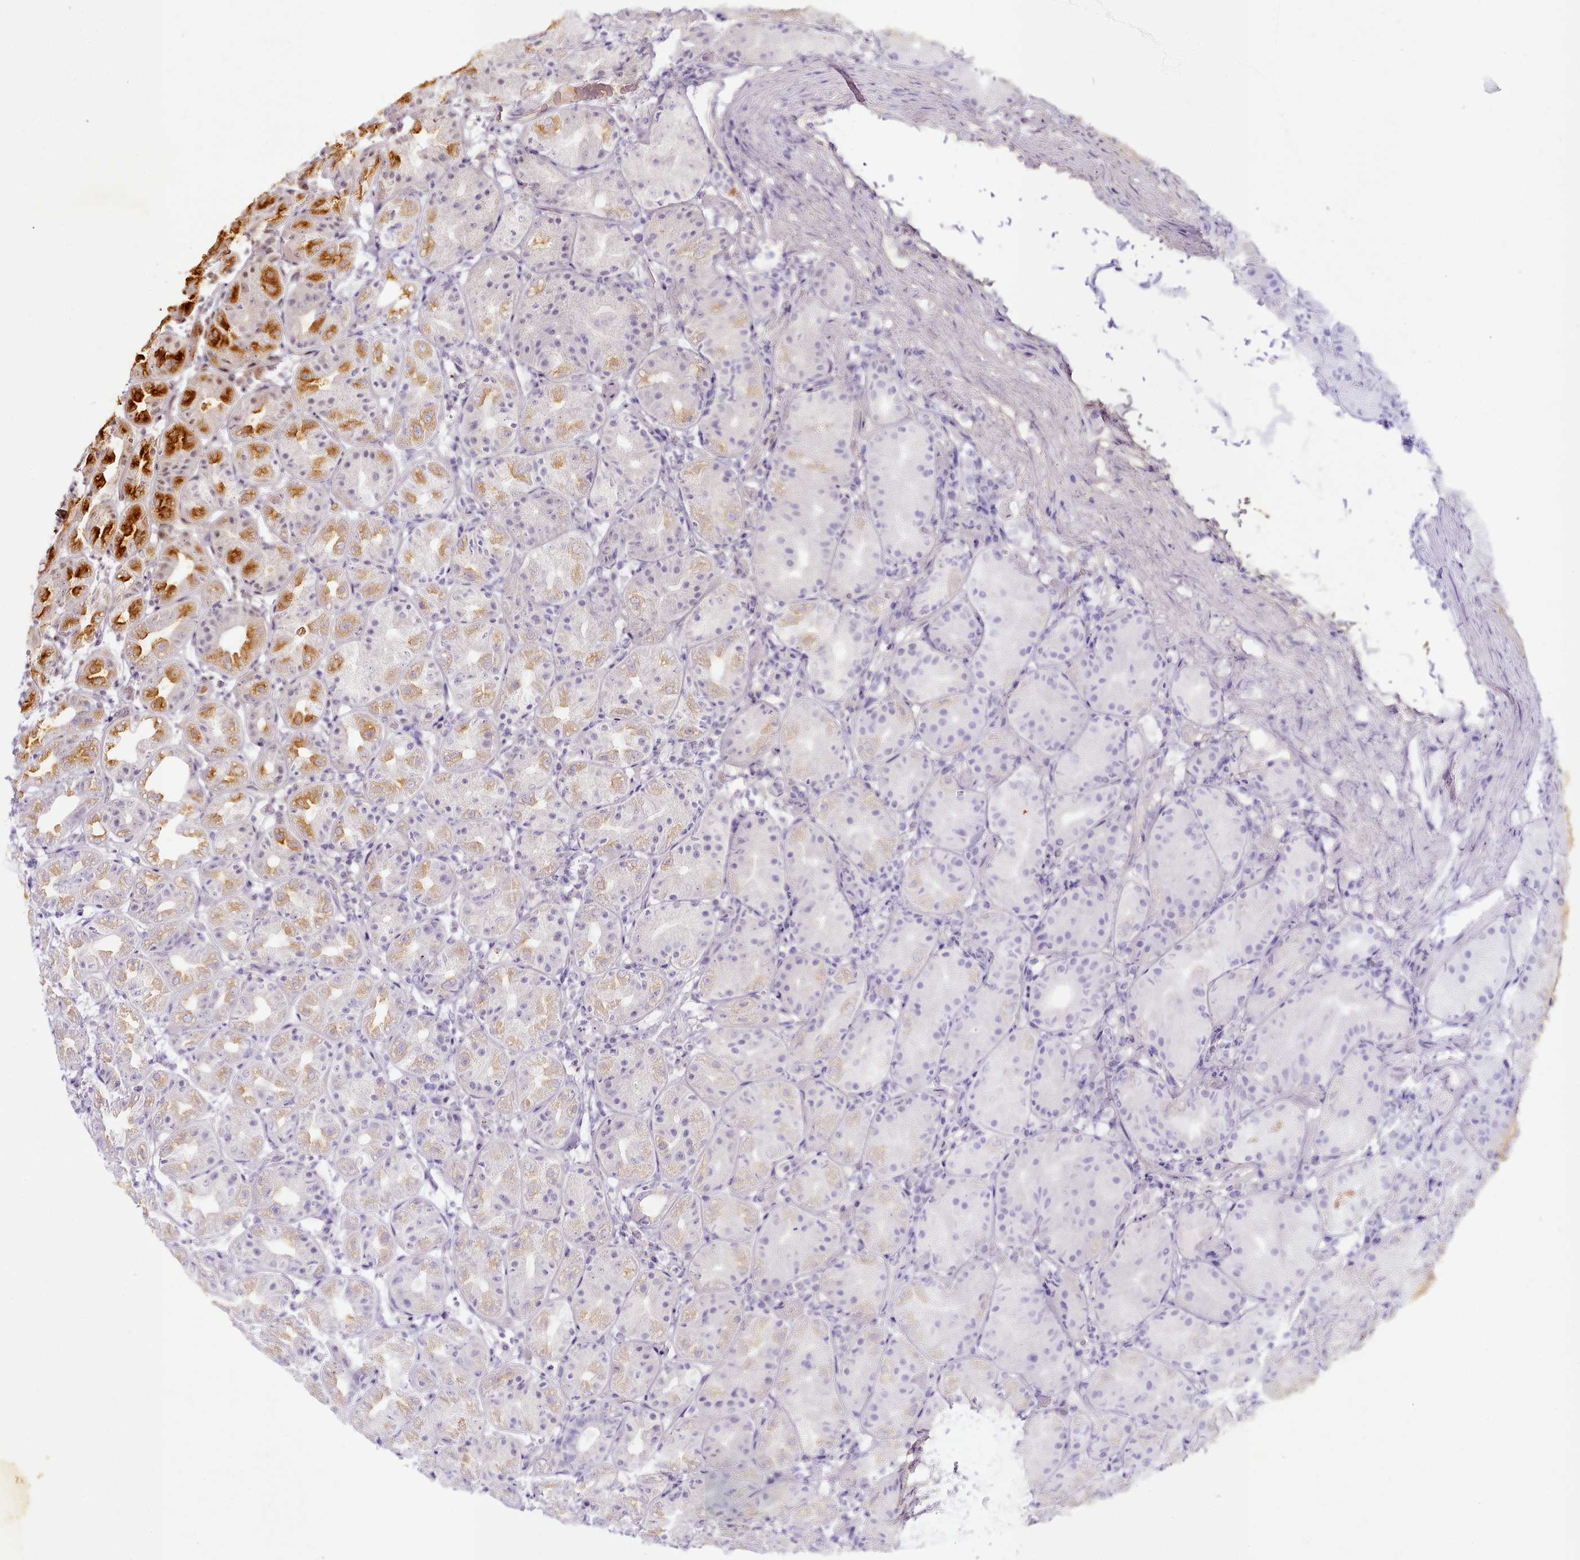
{"staining": {"intensity": "strong", "quantity": "<25%", "location": "cytoplasmic/membranous,nuclear"}, "tissue": "stomach", "cell_type": "Glandular cells", "image_type": "normal", "snomed": [{"axis": "morphology", "description": "Normal tissue, NOS"}, {"axis": "topography", "description": "Stomach"}], "caption": "Immunohistochemistry of normal human stomach exhibits medium levels of strong cytoplasmic/membranous,nuclear staining in approximately <25% of glandular cells.", "gene": "SYT15B", "patient": {"sex": "female", "age": 79}}